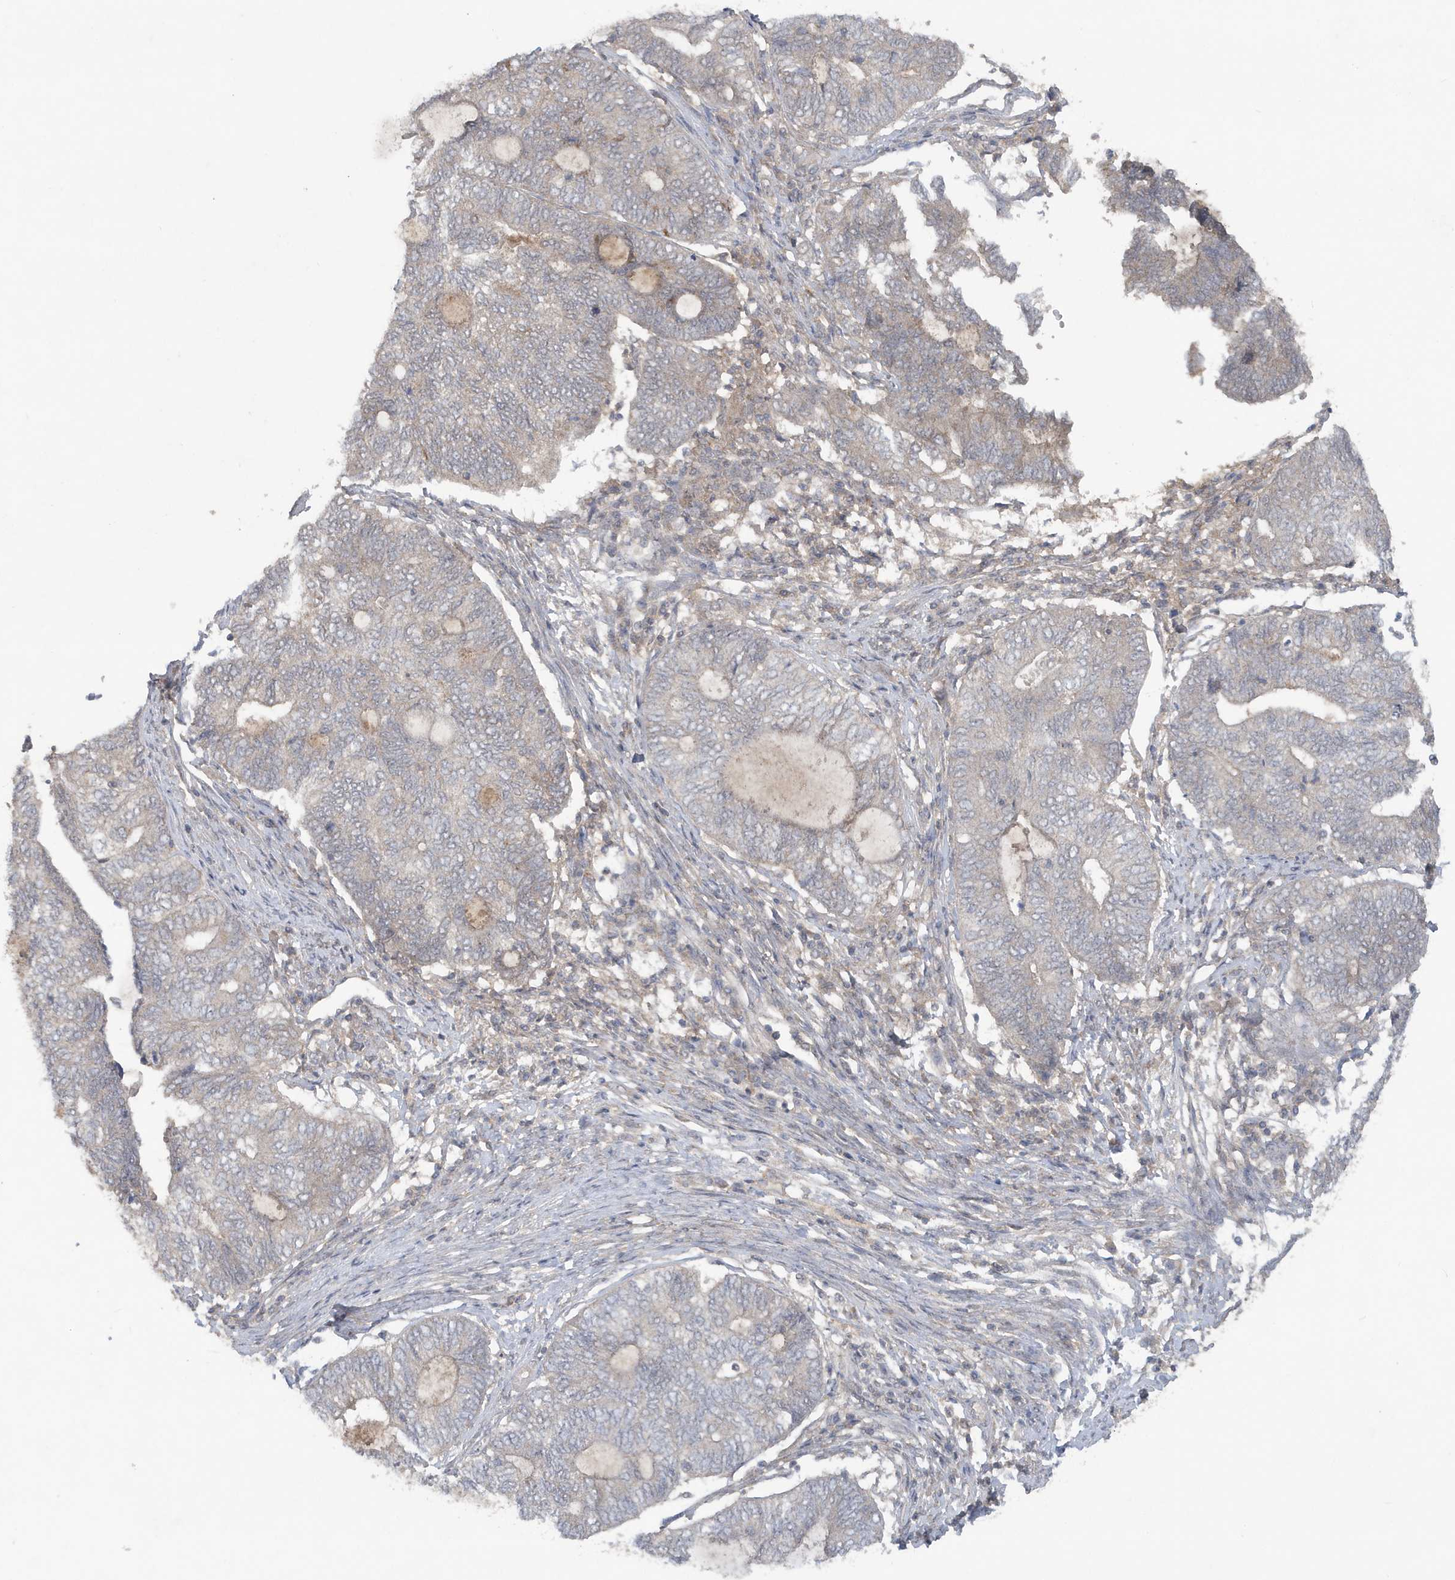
{"staining": {"intensity": "negative", "quantity": "none", "location": "none"}, "tissue": "endometrial cancer", "cell_type": "Tumor cells", "image_type": "cancer", "snomed": [{"axis": "morphology", "description": "Adenocarcinoma, NOS"}, {"axis": "topography", "description": "Uterus"}, {"axis": "topography", "description": "Endometrium"}], "caption": "Histopathology image shows no protein positivity in tumor cells of endometrial cancer tissue. Brightfield microscopy of immunohistochemistry stained with DAB (3,3'-diaminobenzidine) (brown) and hematoxylin (blue), captured at high magnification.", "gene": "C1RL", "patient": {"sex": "female", "age": 70}}